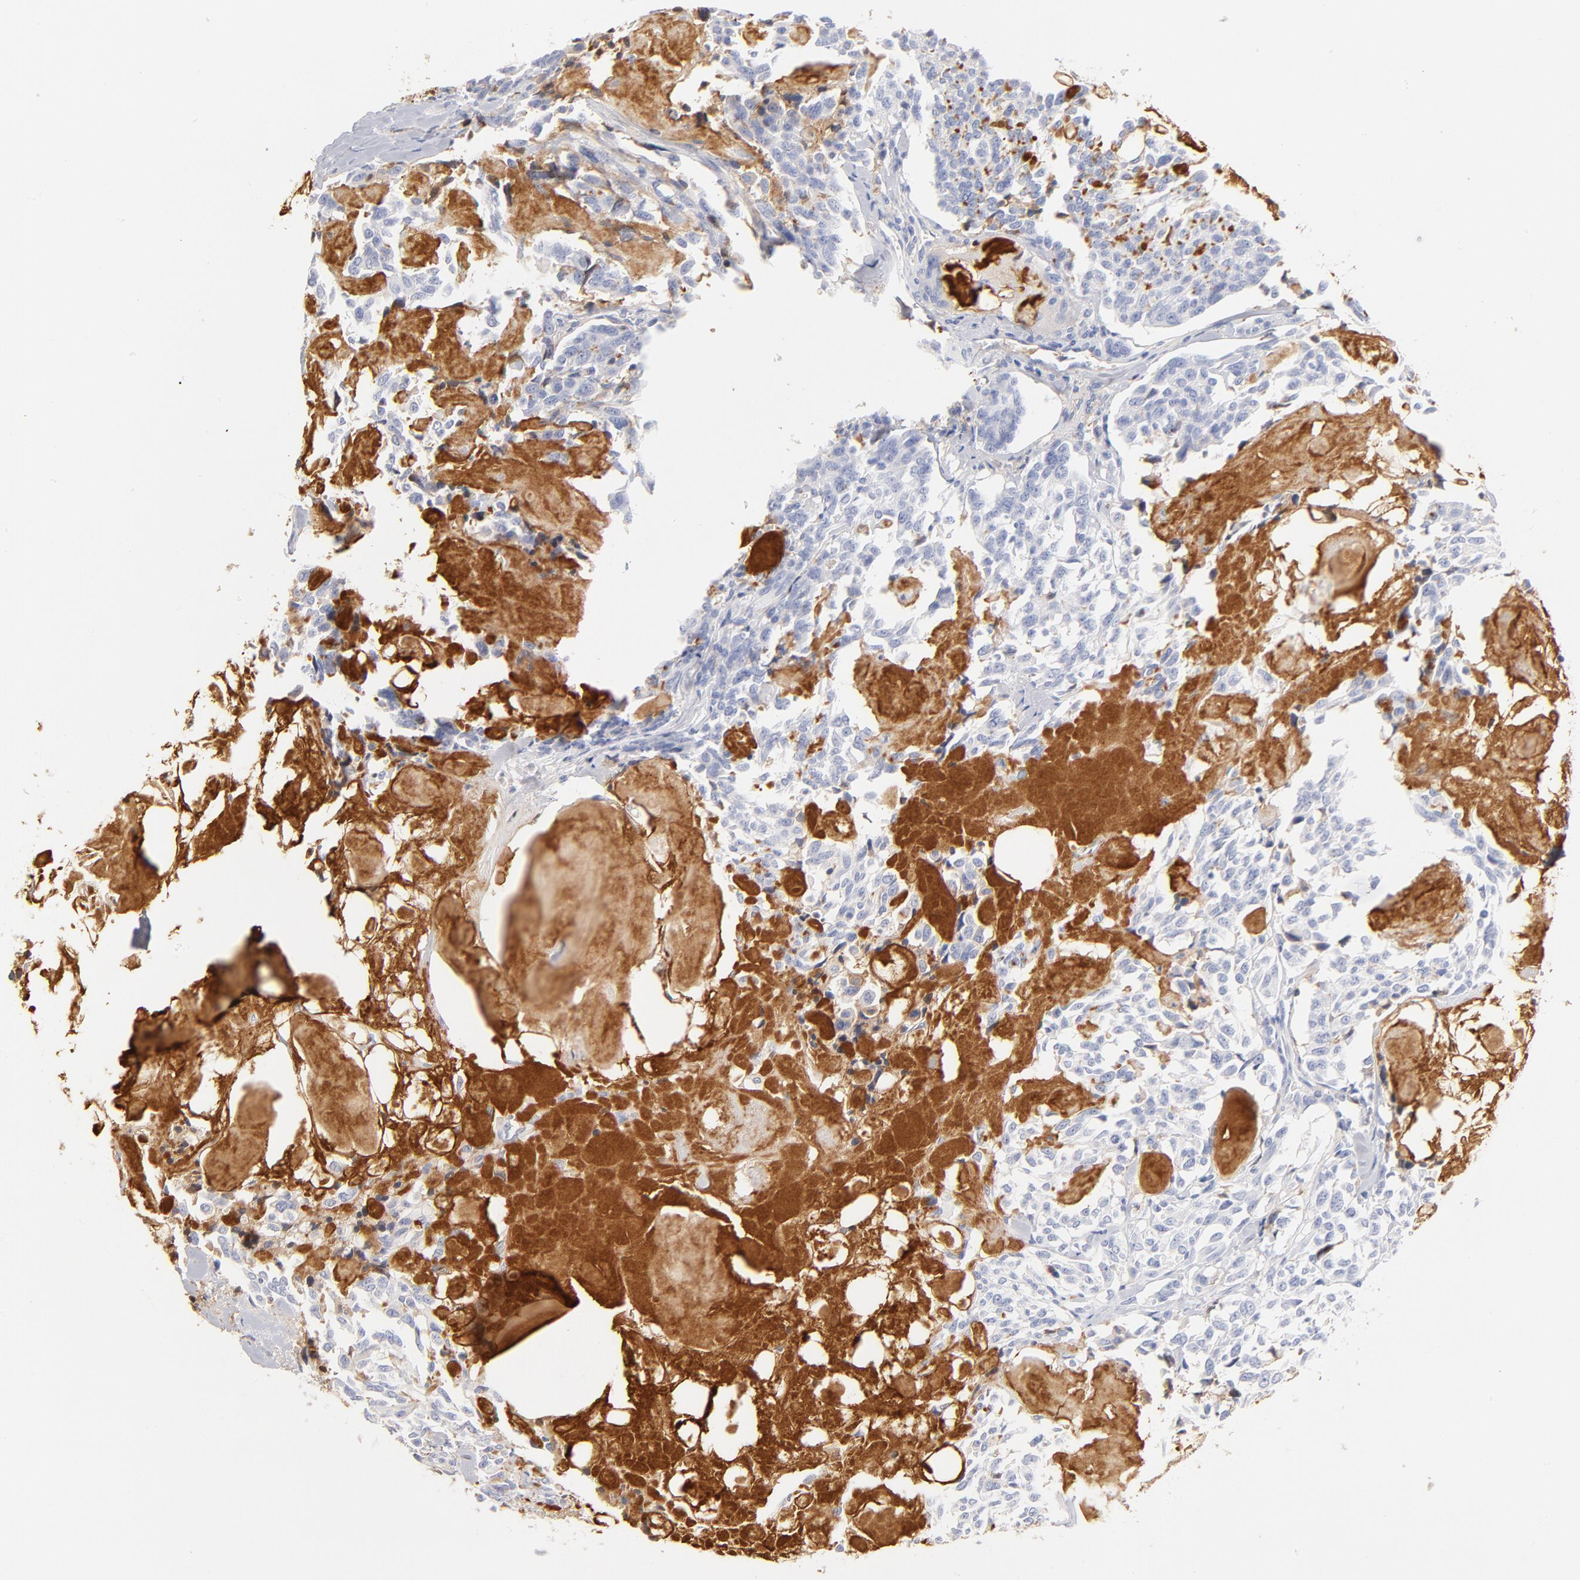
{"staining": {"intensity": "negative", "quantity": "none", "location": "none"}, "tissue": "thyroid cancer", "cell_type": "Tumor cells", "image_type": "cancer", "snomed": [{"axis": "morphology", "description": "Carcinoma, NOS"}, {"axis": "morphology", "description": "Carcinoid, malignant, NOS"}, {"axis": "topography", "description": "Thyroid gland"}], "caption": "Image shows no significant protein positivity in tumor cells of malignant carcinoid (thyroid). The staining was performed using DAB to visualize the protein expression in brown, while the nuclei were stained in blue with hematoxylin (Magnification: 20x).", "gene": "C3", "patient": {"sex": "male", "age": 33}}